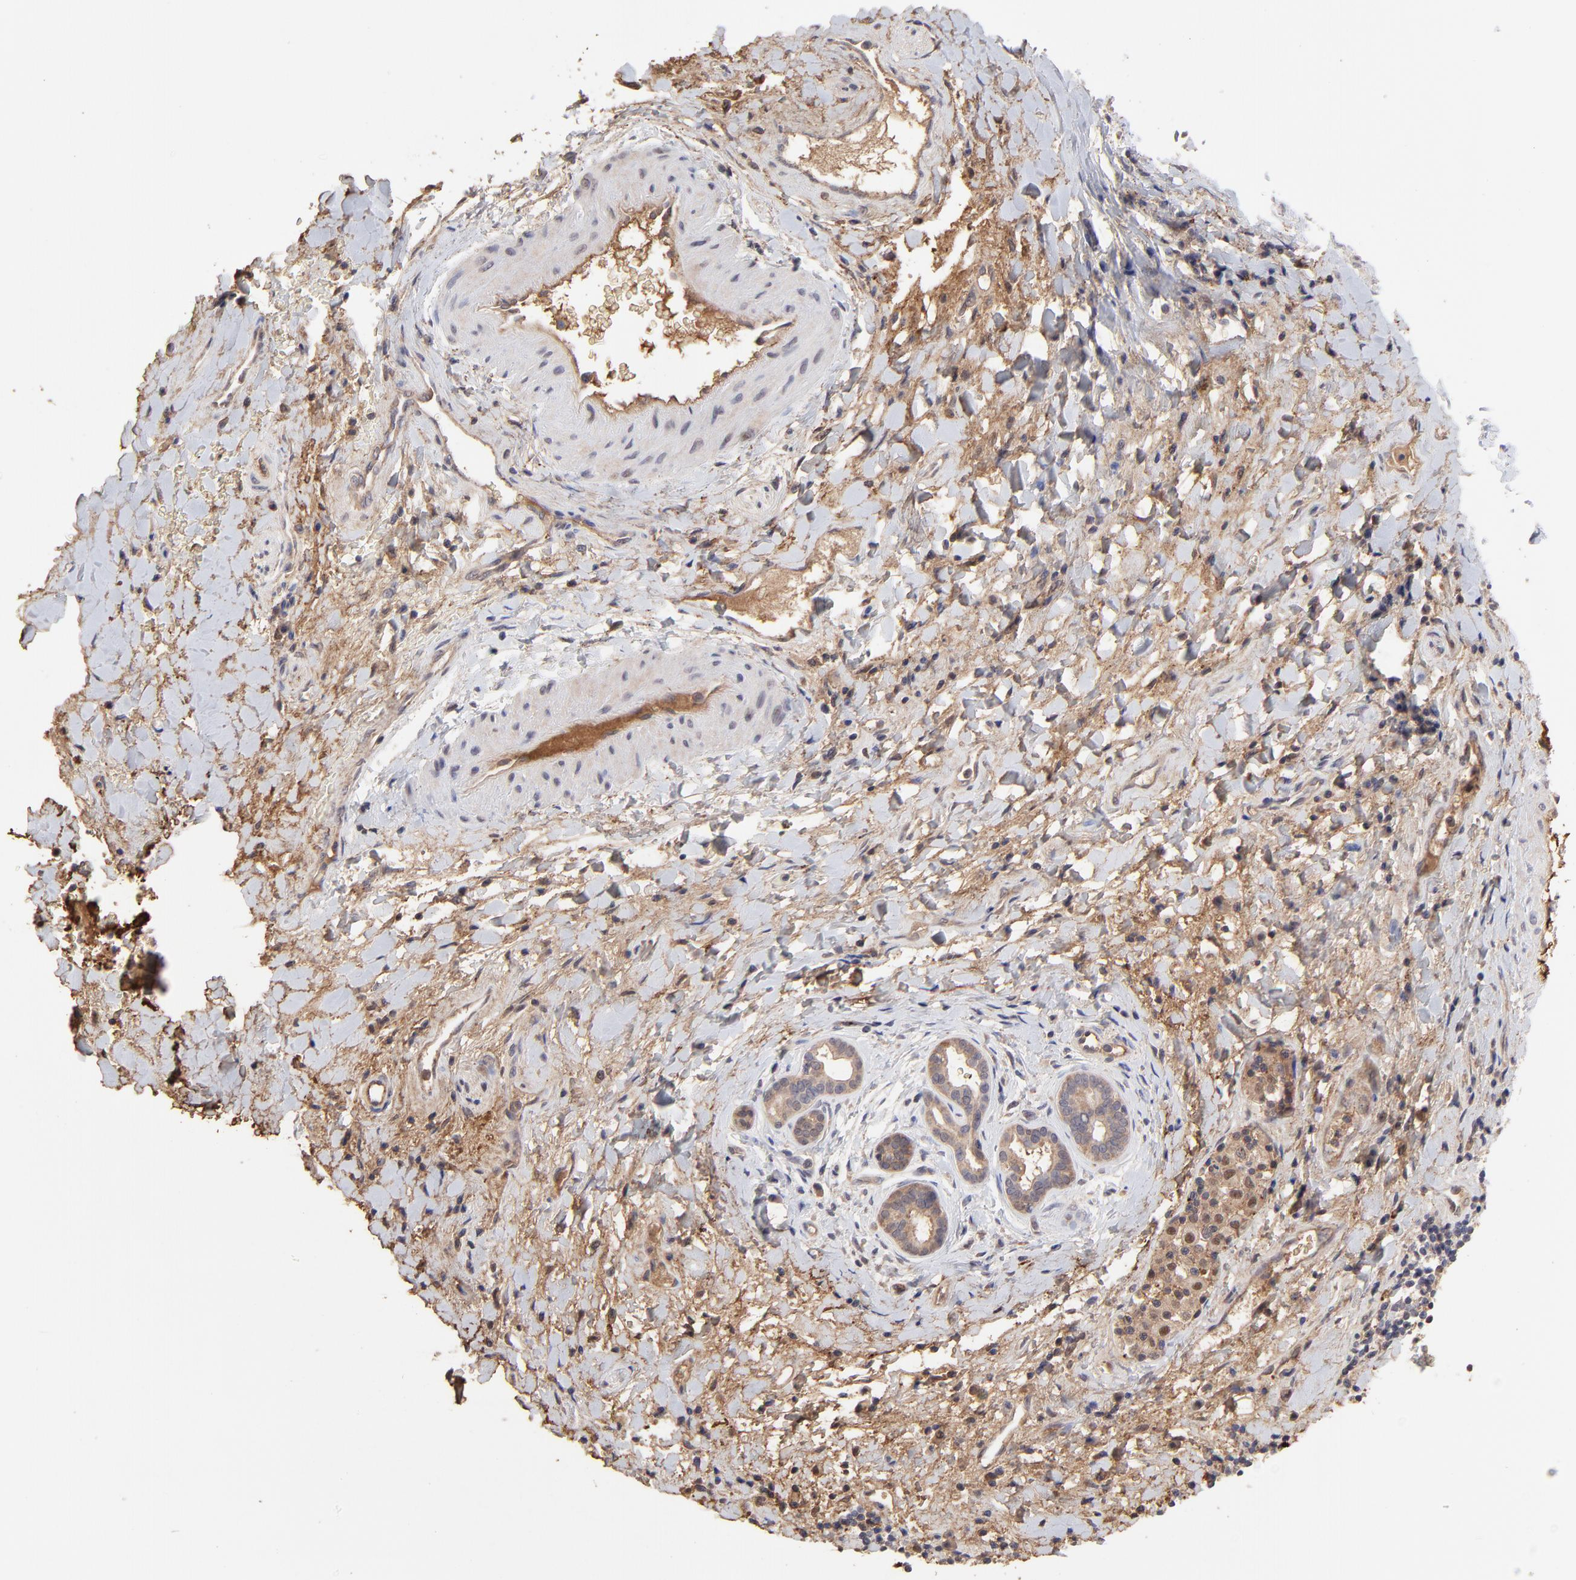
{"staining": {"intensity": "moderate", "quantity": "<25%", "location": "cytoplasmic/membranous,nuclear"}, "tissue": "liver cancer", "cell_type": "Tumor cells", "image_type": "cancer", "snomed": [{"axis": "morphology", "description": "Cholangiocarcinoma"}, {"axis": "topography", "description": "Liver"}], "caption": "Tumor cells show low levels of moderate cytoplasmic/membranous and nuclear staining in approximately <25% of cells in liver cancer.", "gene": "PSMD14", "patient": {"sex": "male", "age": 57}}